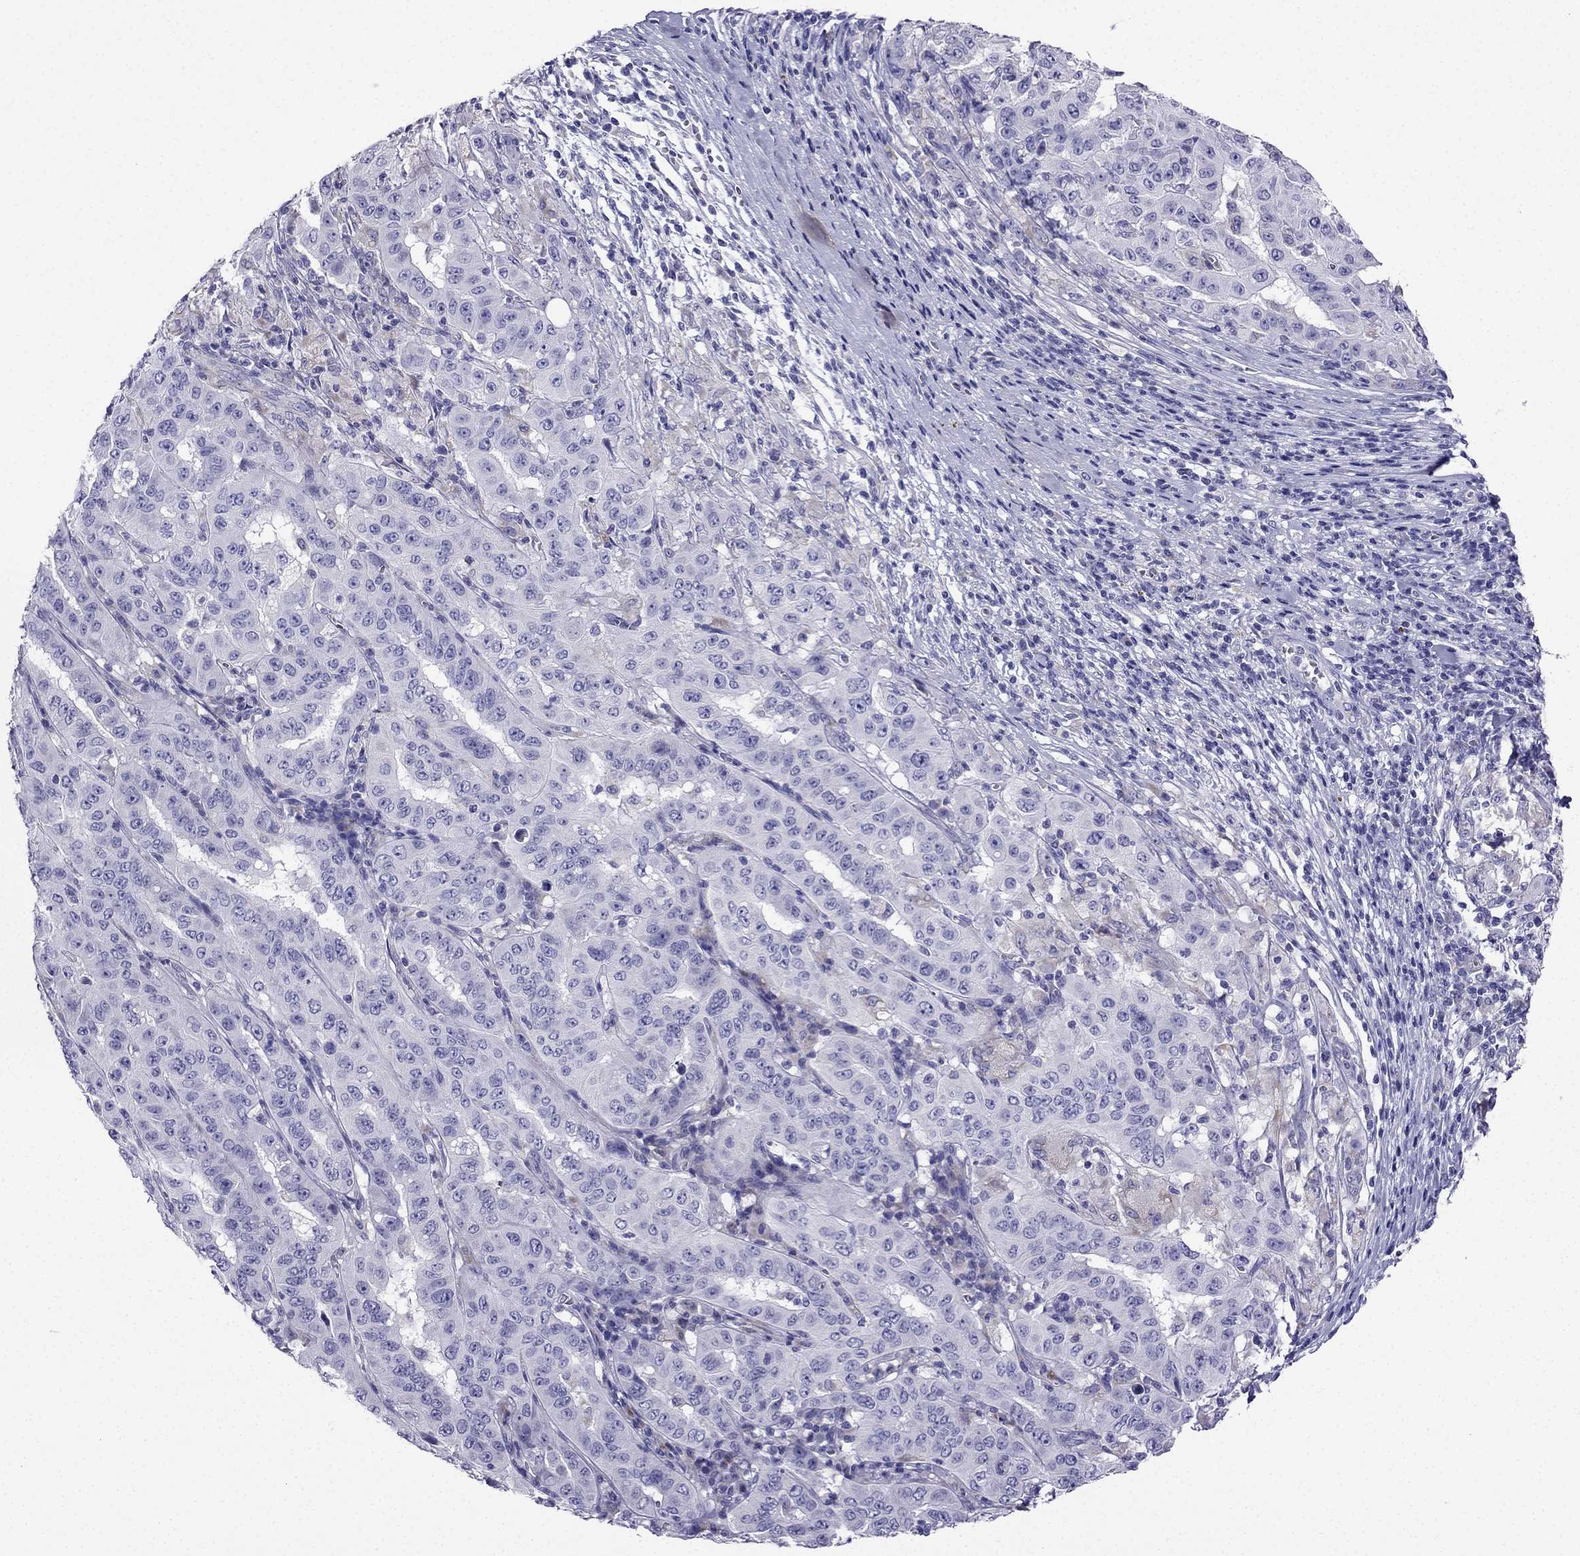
{"staining": {"intensity": "negative", "quantity": "none", "location": "none"}, "tissue": "pancreatic cancer", "cell_type": "Tumor cells", "image_type": "cancer", "snomed": [{"axis": "morphology", "description": "Adenocarcinoma, NOS"}, {"axis": "topography", "description": "Pancreas"}], "caption": "DAB immunohistochemical staining of pancreatic cancer (adenocarcinoma) demonstrates no significant positivity in tumor cells.", "gene": "KIF5A", "patient": {"sex": "male", "age": 63}}